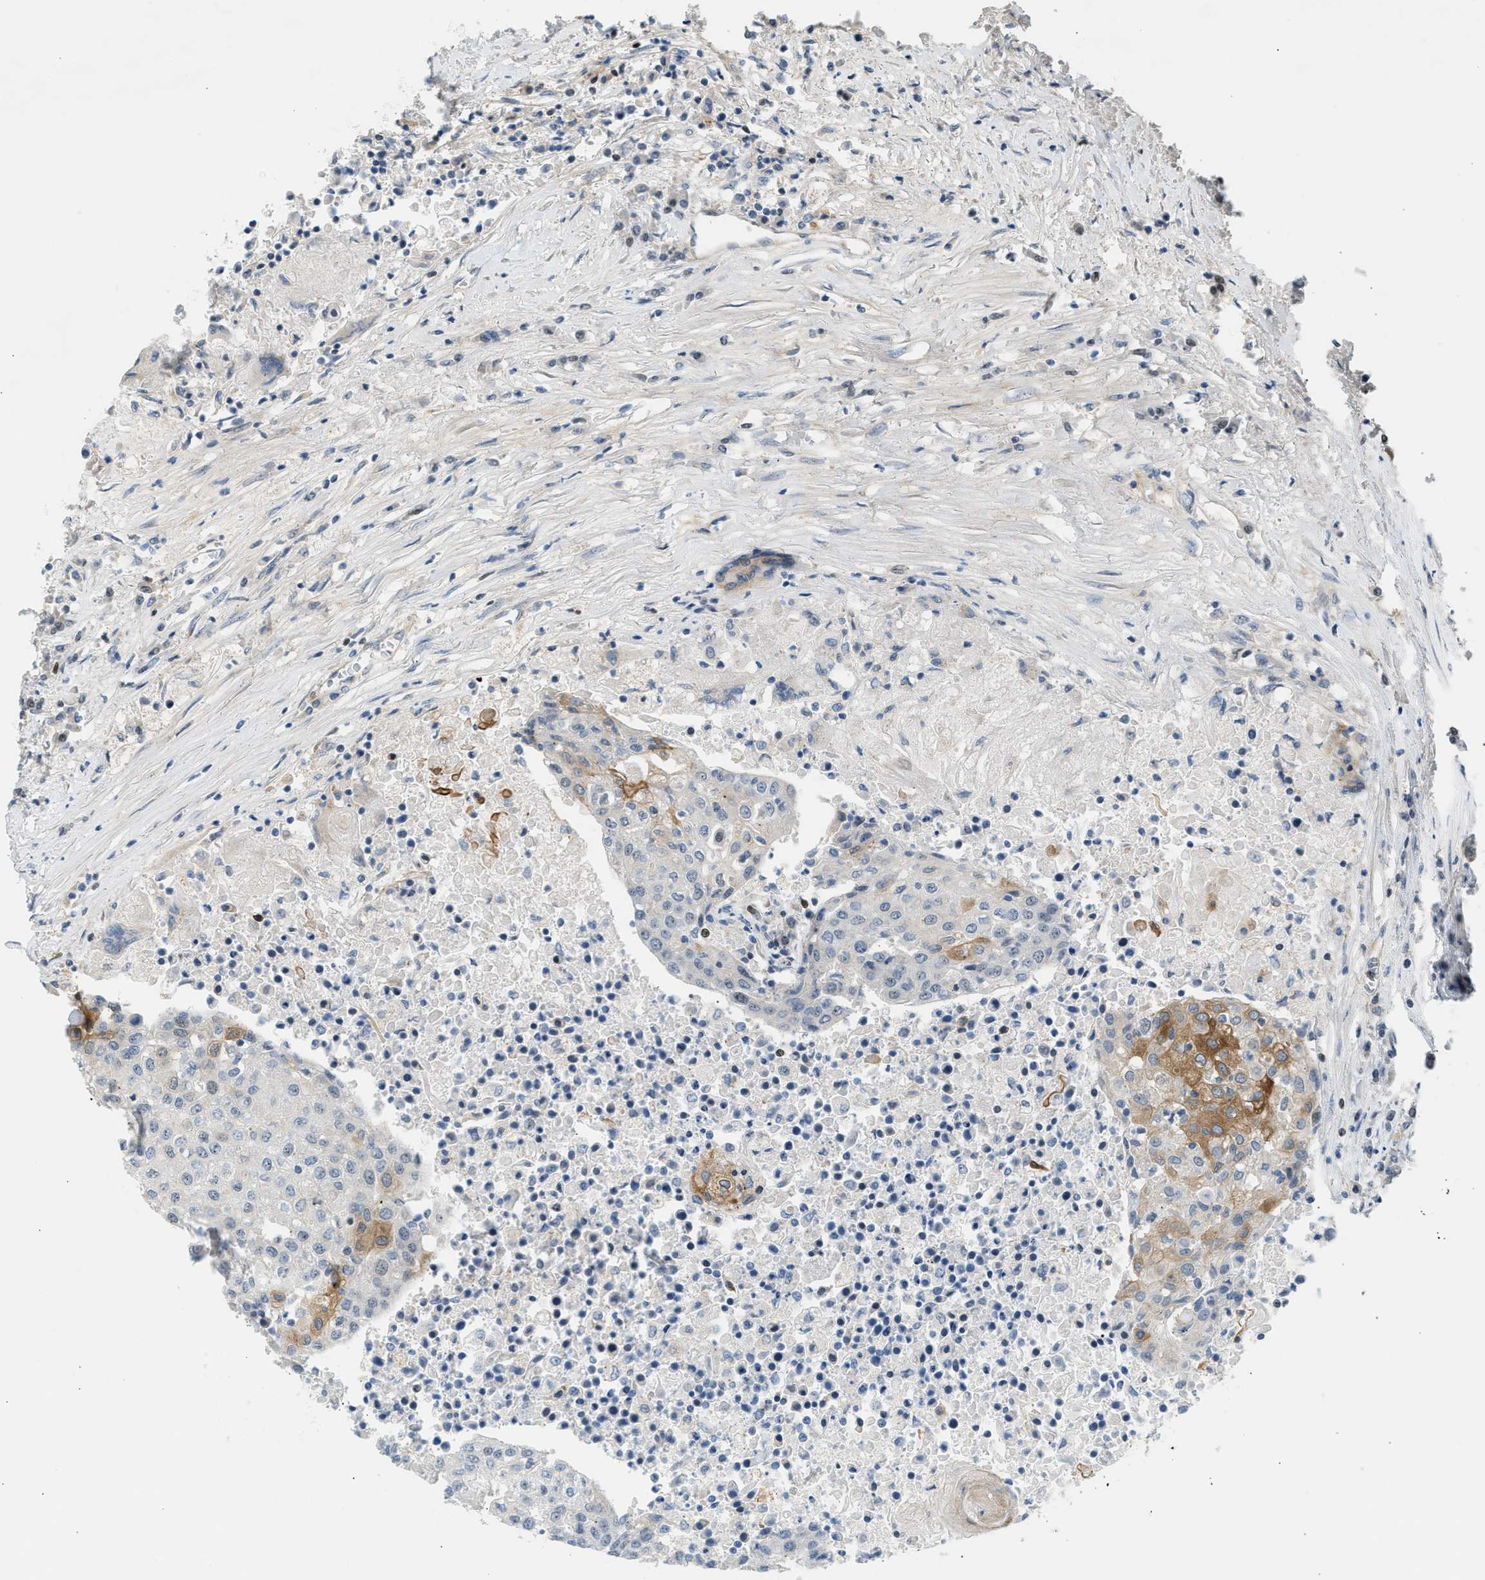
{"staining": {"intensity": "moderate", "quantity": "25%-75%", "location": "cytoplasmic/membranous"}, "tissue": "urothelial cancer", "cell_type": "Tumor cells", "image_type": "cancer", "snomed": [{"axis": "morphology", "description": "Urothelial carcinoma, High grade"}, {"axis": "topography", "description": "Urinary bladder"}], "caption": "High-power microscopy captured an IHC photomicrograph of urothelial cancer, revealing moderate cytoplasmic/membranous positivity in about 25%-75% of tumor cells.", "gene": "NPS", "patient": {"sex": "female", "age": 85}}